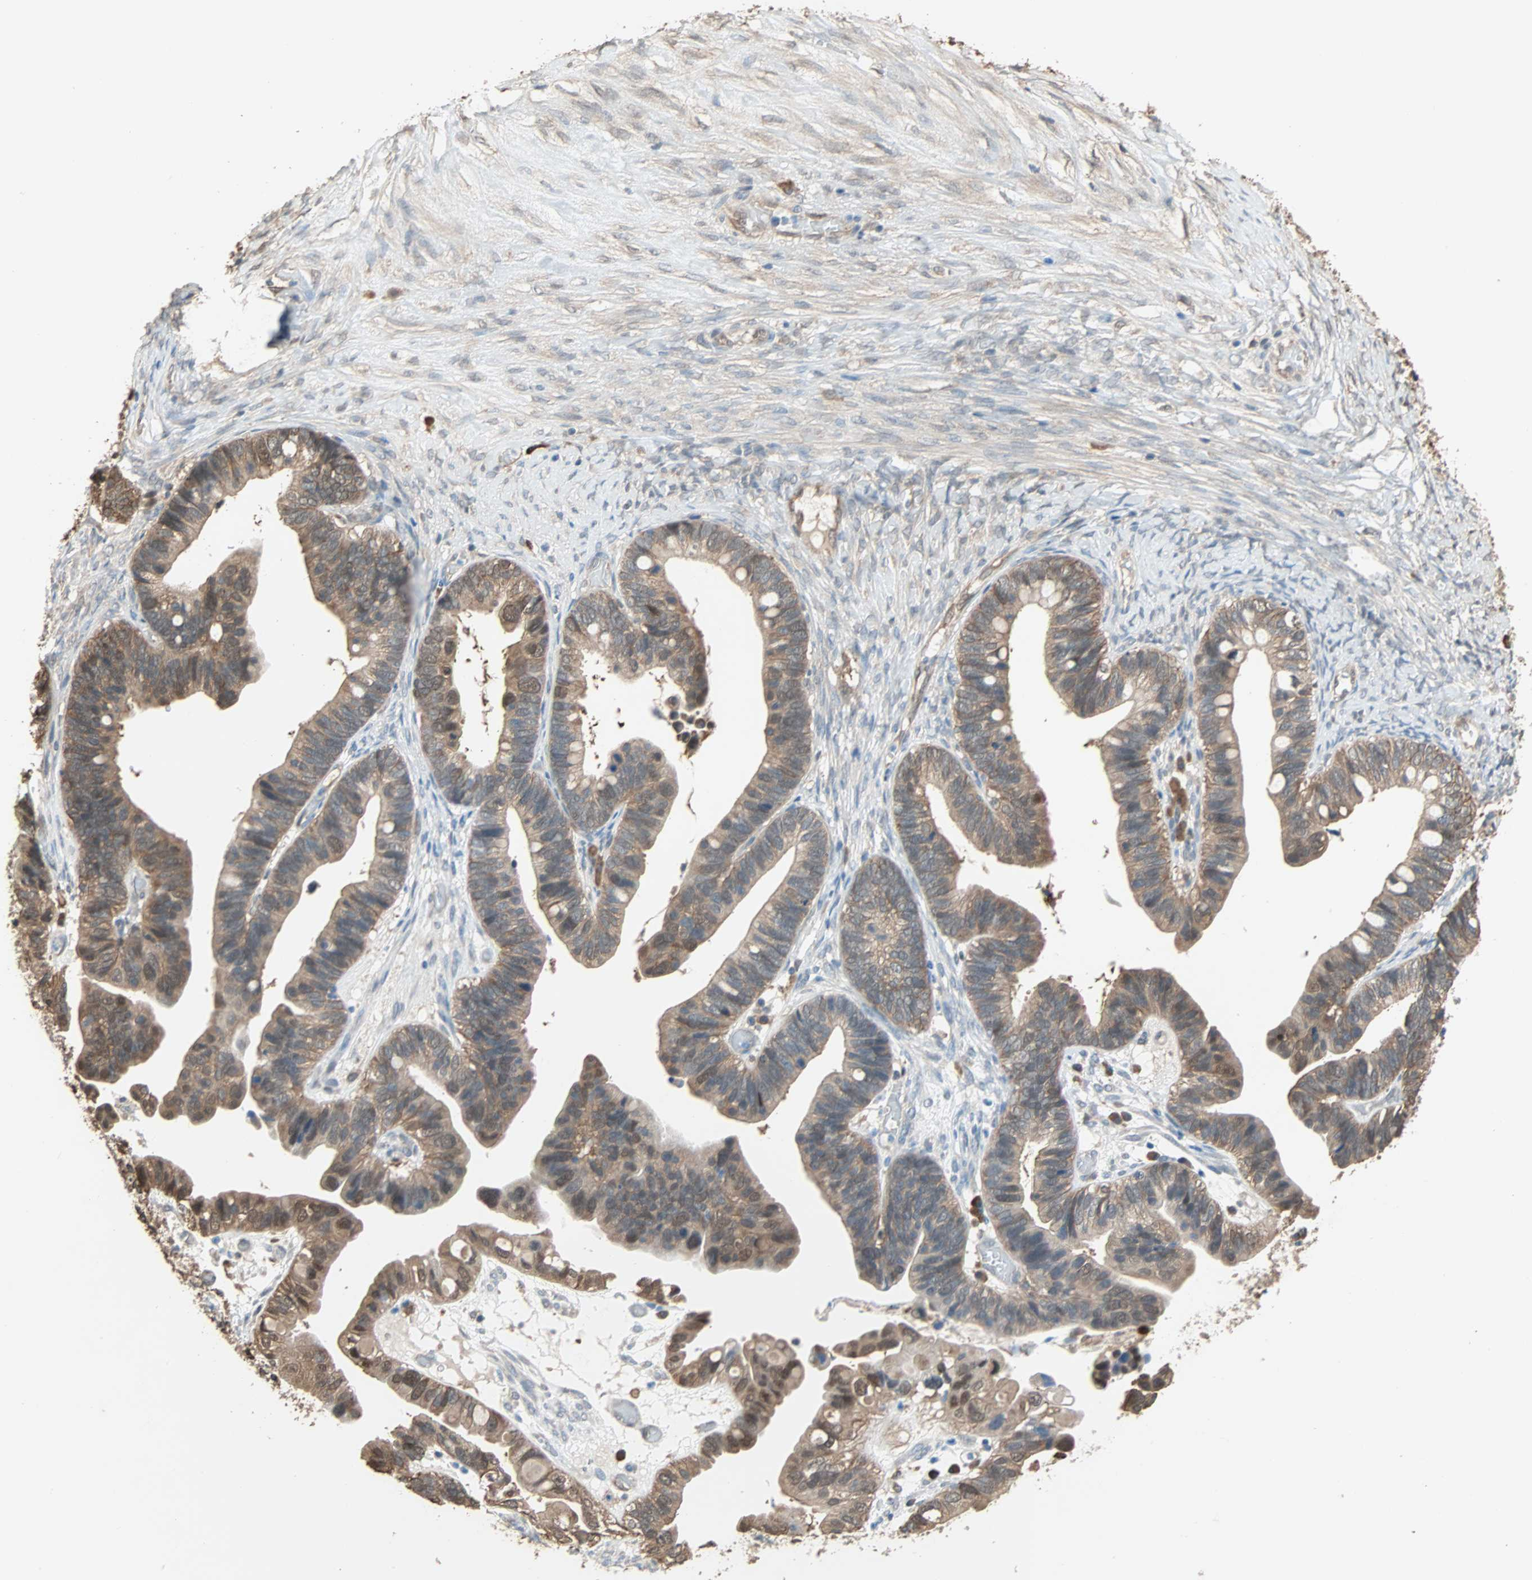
{"staining": {"intensity": "moderate", "quantity": ">75%", "location": "cytoplasmic/membranous,nuclear"}, "tissue": "ovarian cancer", "cell_type": "Tumor cells", "image_type": "cancer", "snomed": [{"axis": "morphology", "description": "Cystadenocarcinoma, serous, NOS"}, {"axis": "topography", "description": "Ovary"}], "caption": "DAB immunohistochemical staining of ovarian serous cystadenocarcinoma displays moderate cytoplasmic/membranous and nuclear protein positivity in approximately >75% of tumor cells.", "gene": "PRDX1", "patient": {"sex": "female", "age": 56}}